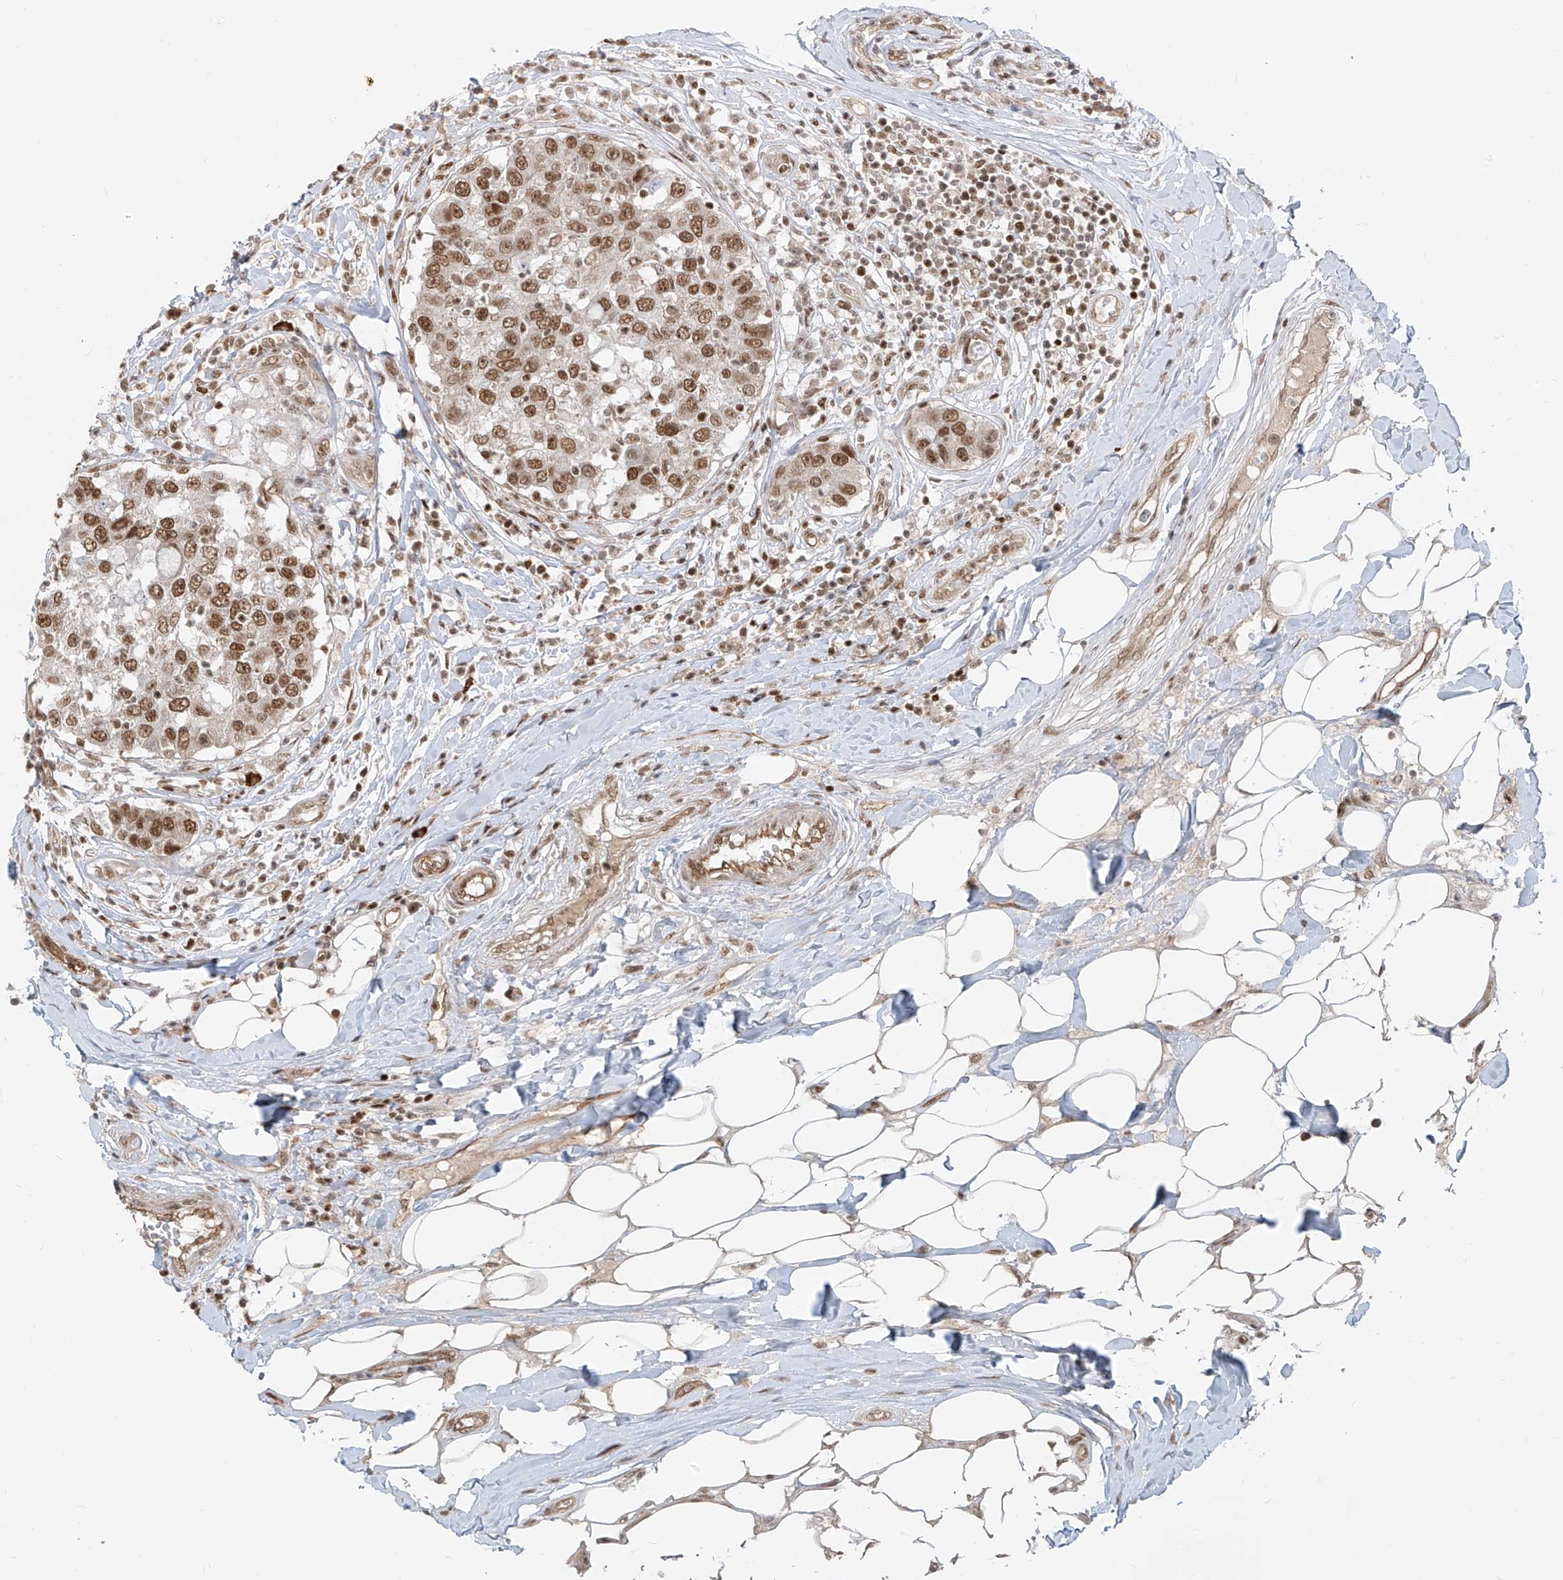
{"staining": {"intensity": "moderate", "quantity": ">75%", "location": "nuclear"}, "tissue": "breast cancer", "cell_type": "Tumor cells", "image_type": "cancer", "snomed": [{"axis": "morphology", "description": "Duct carcinoma"}, {"axis": "topography", "description": "Breast"}], "caption": "Immunohistochemistry (DAB (3,3'-diaminobenzidine)) staining of human infiltrating ductal carcinoma (breast) reveals moderate nuclear protein staining in about >75% of tumor cells.", "gene": "ARHGEF3", "patient": {"sex": "female", "age": 27}}